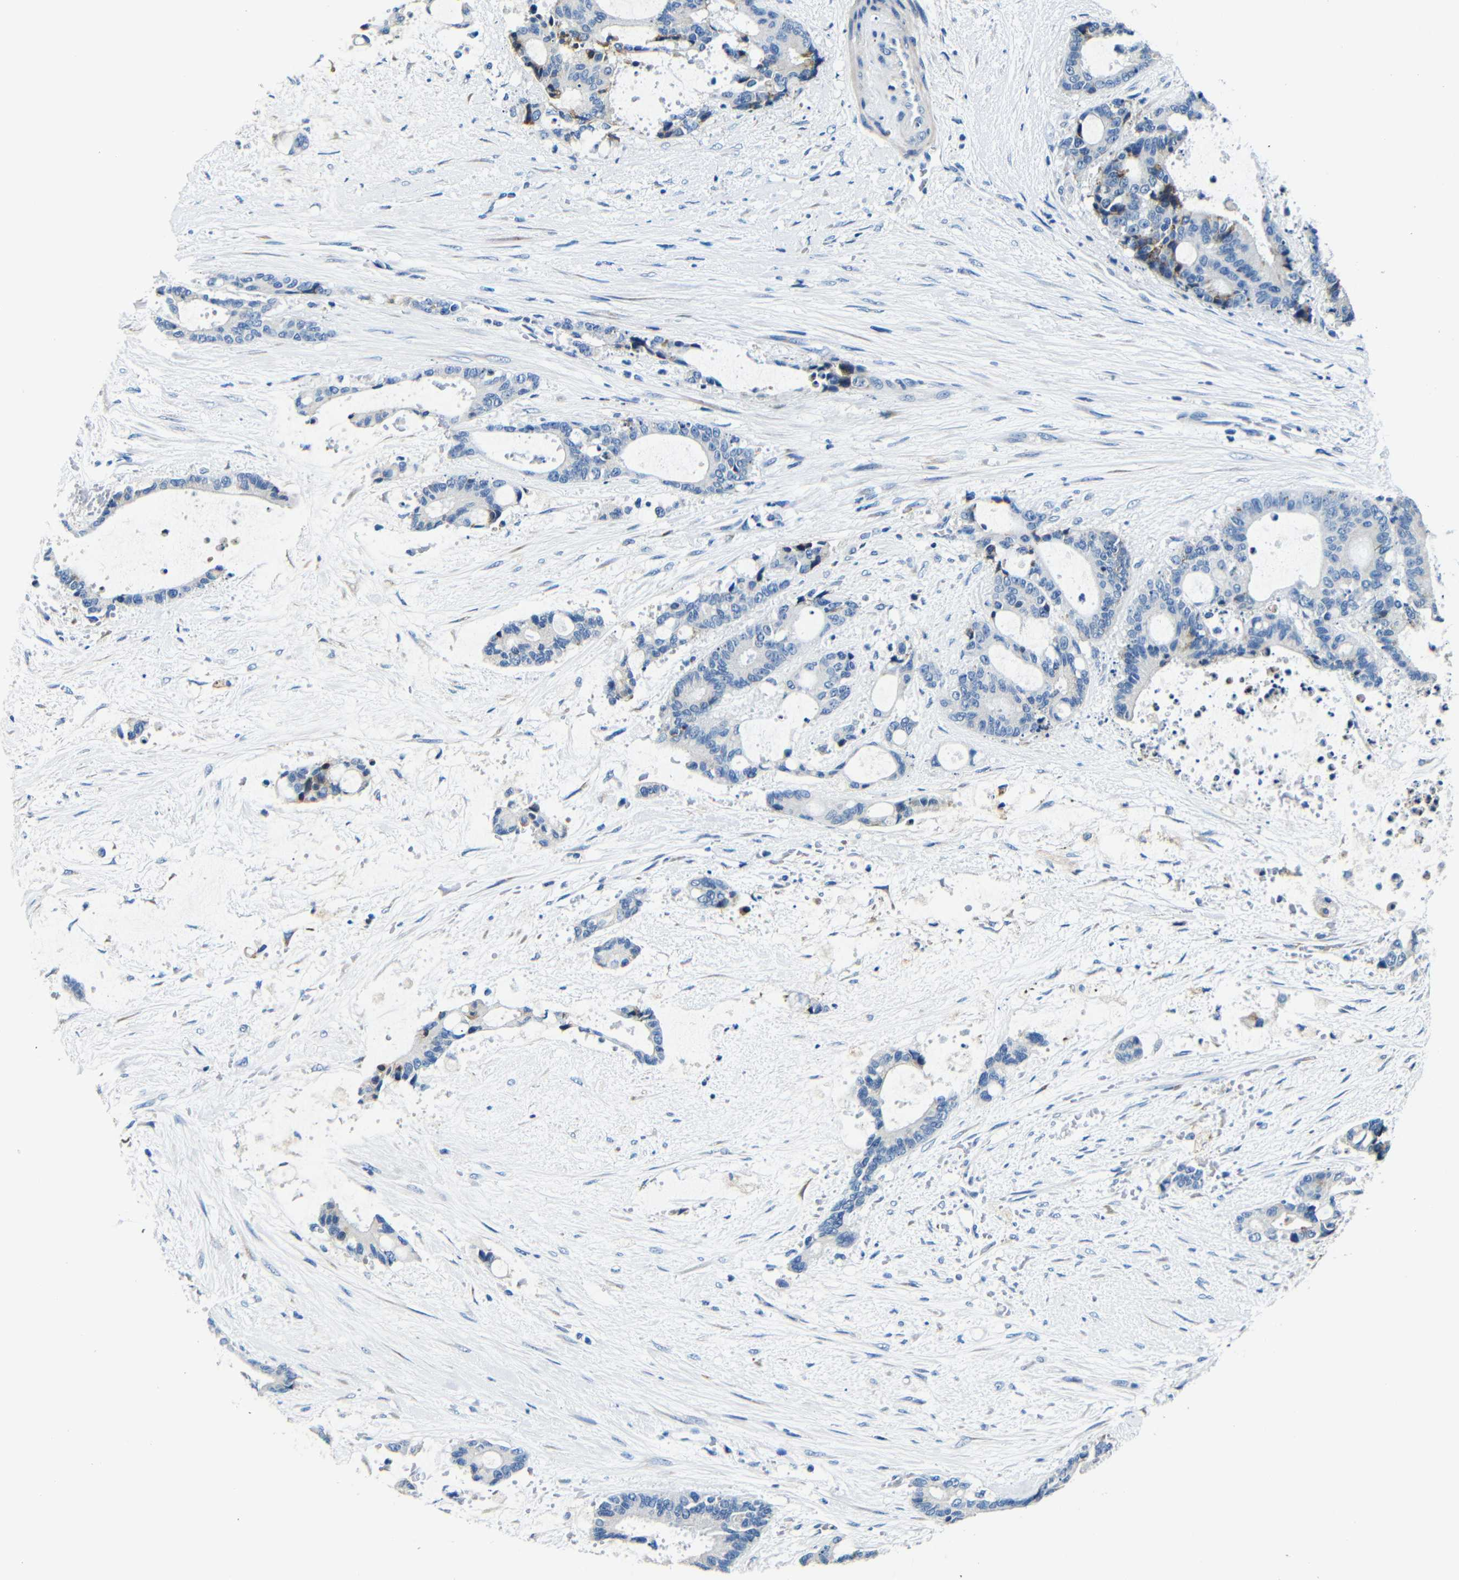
{"staining": {"intensity": "negative", "quantity": "none", "location": "none"}, "tissue": "liver cancer", "cell_type": "Tumor cells", "image_type": "cancer", "snomed": [{"axis": "morphology", "description": "Normal tissue, NOS"}, {"axis": "morphology", "description": "Cholangiocarcinoma"}, {"axis": "topography", "description": "Liver"}, {"axis": "topography", "description": "Peripheral nerve tissue"}], "caption": "Liver cancer (cholangiocarcinoma) stained for a protein using immunohistochemistry (IHC) demonstrates no expression tumor cells.", "gene": "TNFAIP1", "patient": {"sex": "female", "age": 73}}